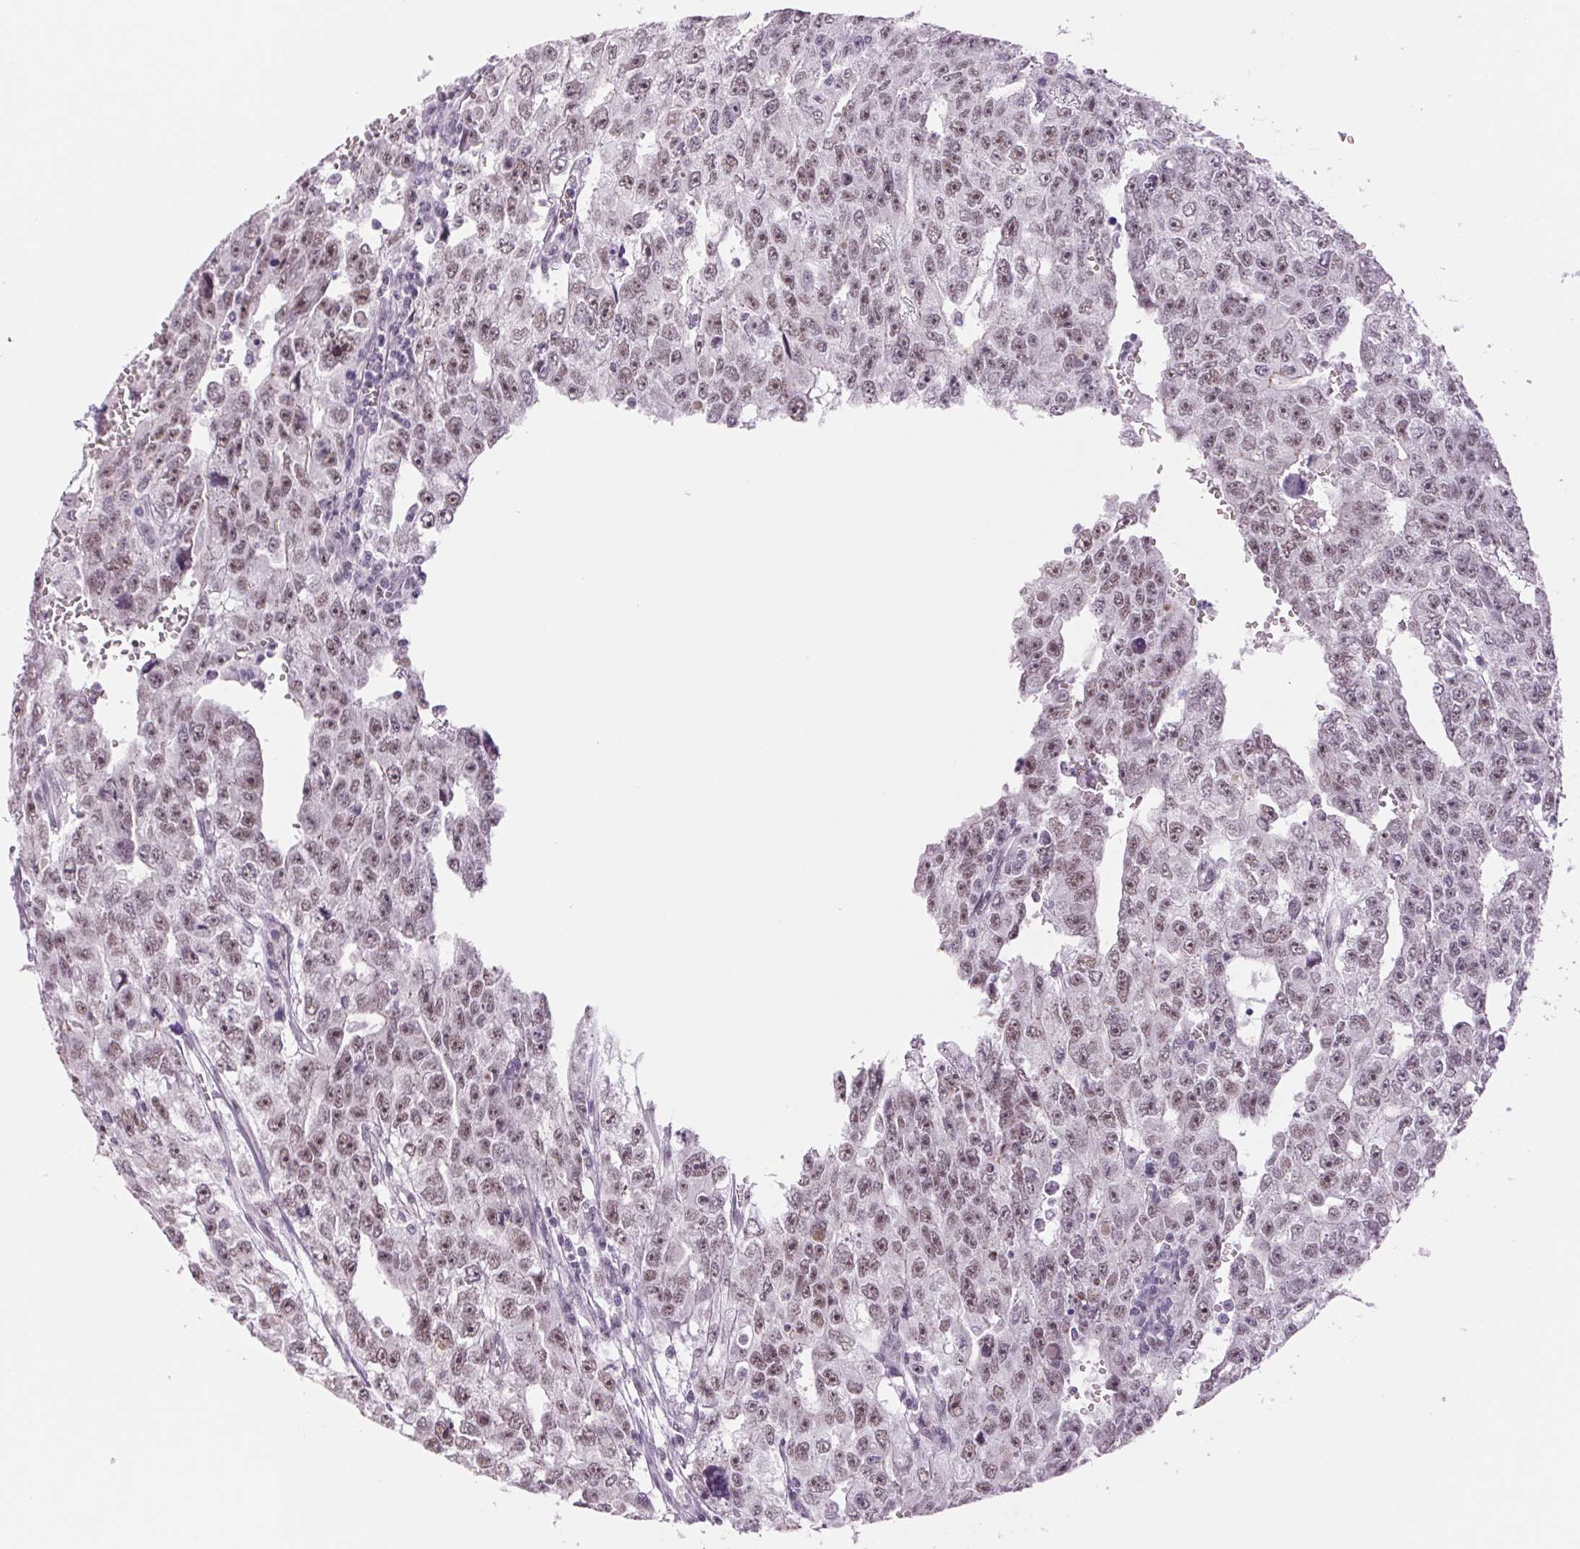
{"staining": {"intensity": "weak", "quantity": "25%-75%", "location": "nuclear"}, "tissue": "testis cancer", "cell_type": "Tumor cells", "image_type": "cancer", "snomed": [{"axis": "morphology", "description": "Carcinoma, Embryonal, NOS"}, {"axis": "topography", "description": "Testis"}], "caption": "A brown stain highlights weak nuclear expression of a protein in testis cancer tumor cells.", "gene": "ZC3H14", "patient": {"sex": "male", "age": 20}}